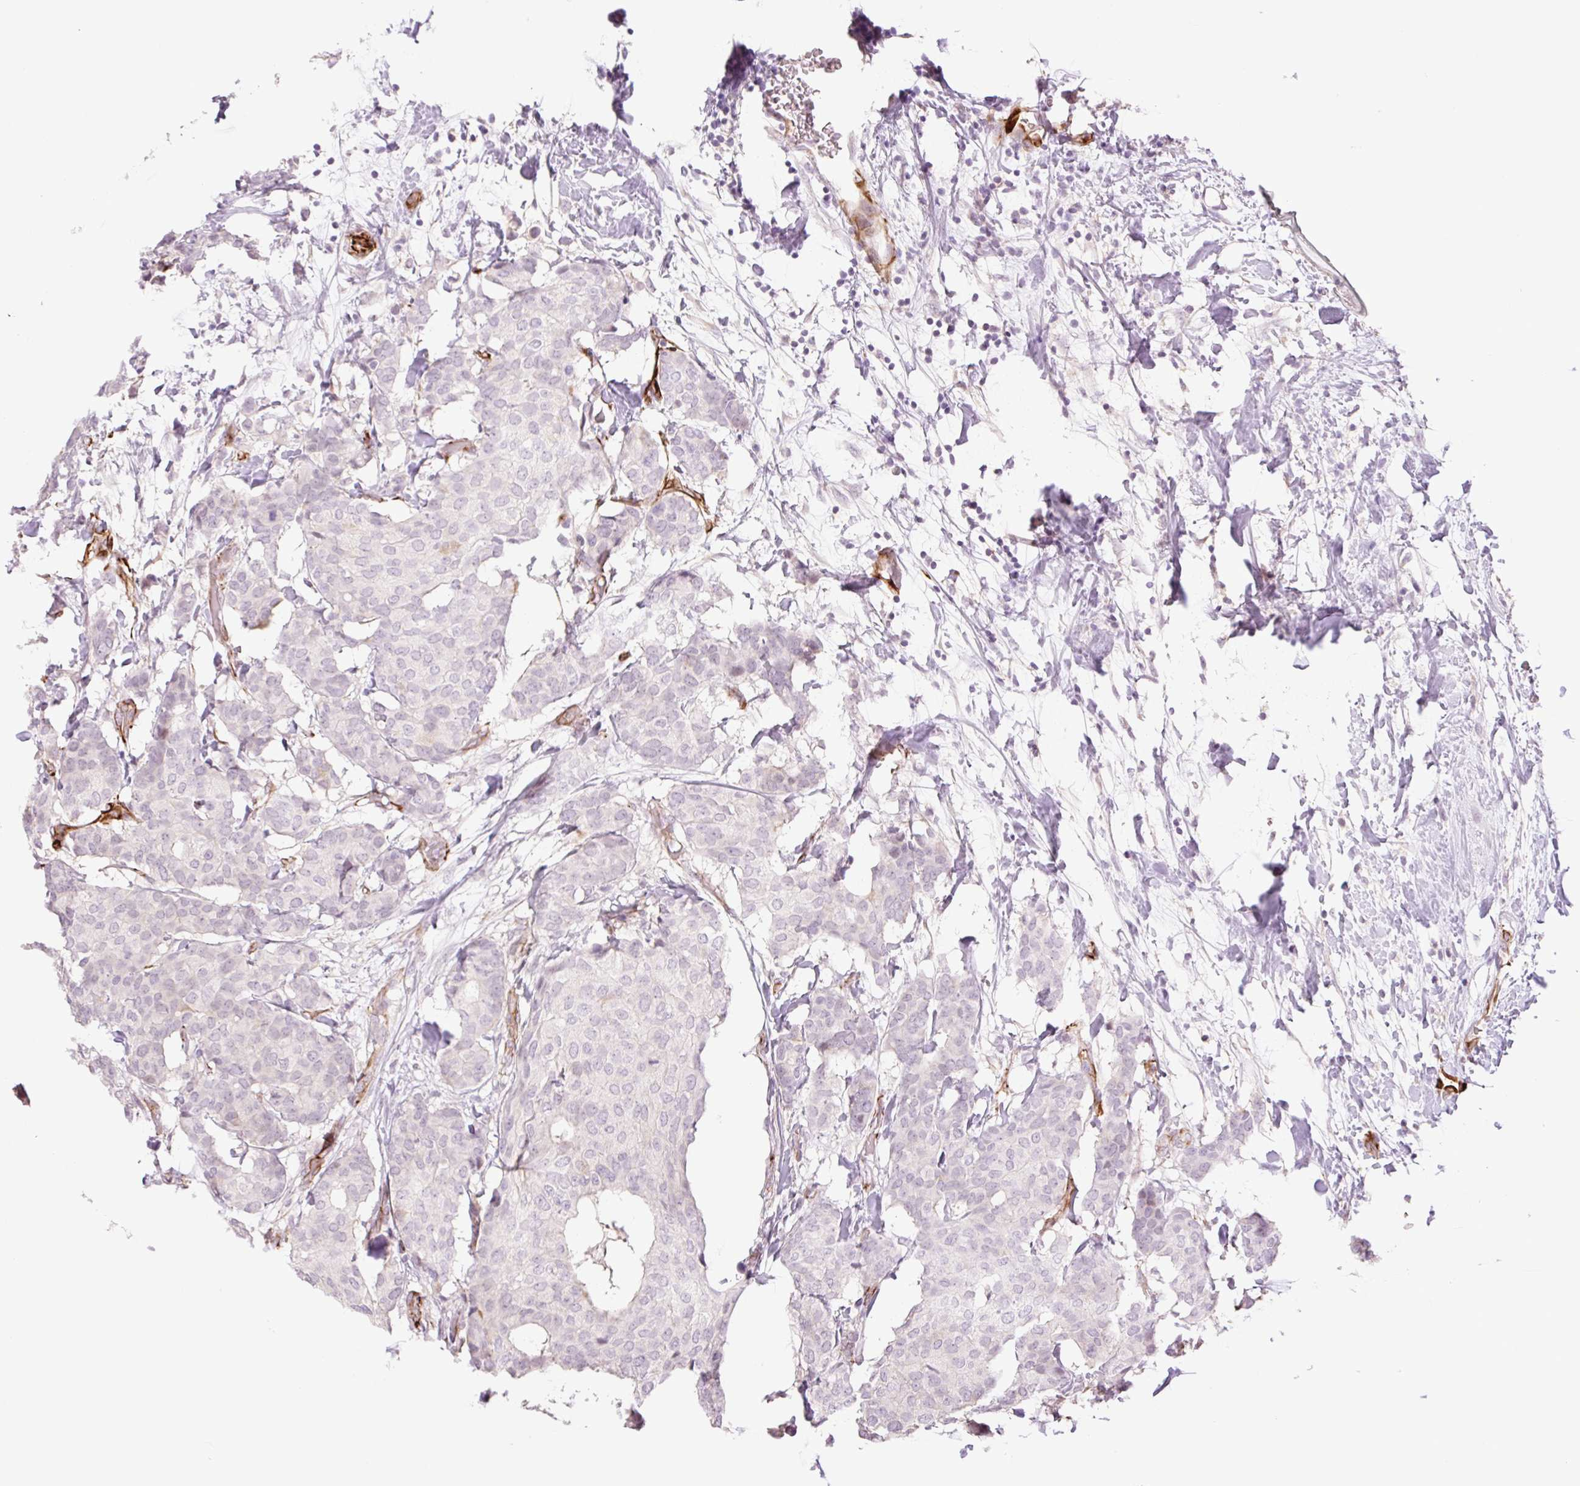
{"staining": {"intensity": "negative", "quantity": "none", "location": "none"}, "tissue": "breast cancer", "cell_type": "Tumor cells", "image_type": "cancer", "snomed": [{"axis": "morphology", "description": "Duct carcinoma"}, {"axis": "topography", "description": "Breast"}], "caption": "IHC photomicrograph of neoplastic tissue: human breast cancer stained with DAB (3,3'-diaminobenzidine) demonstrates no significant protein staining in tumor cells.", "gene": "ZFYVE21", "patient": {"sex": "female", "age": 75}}